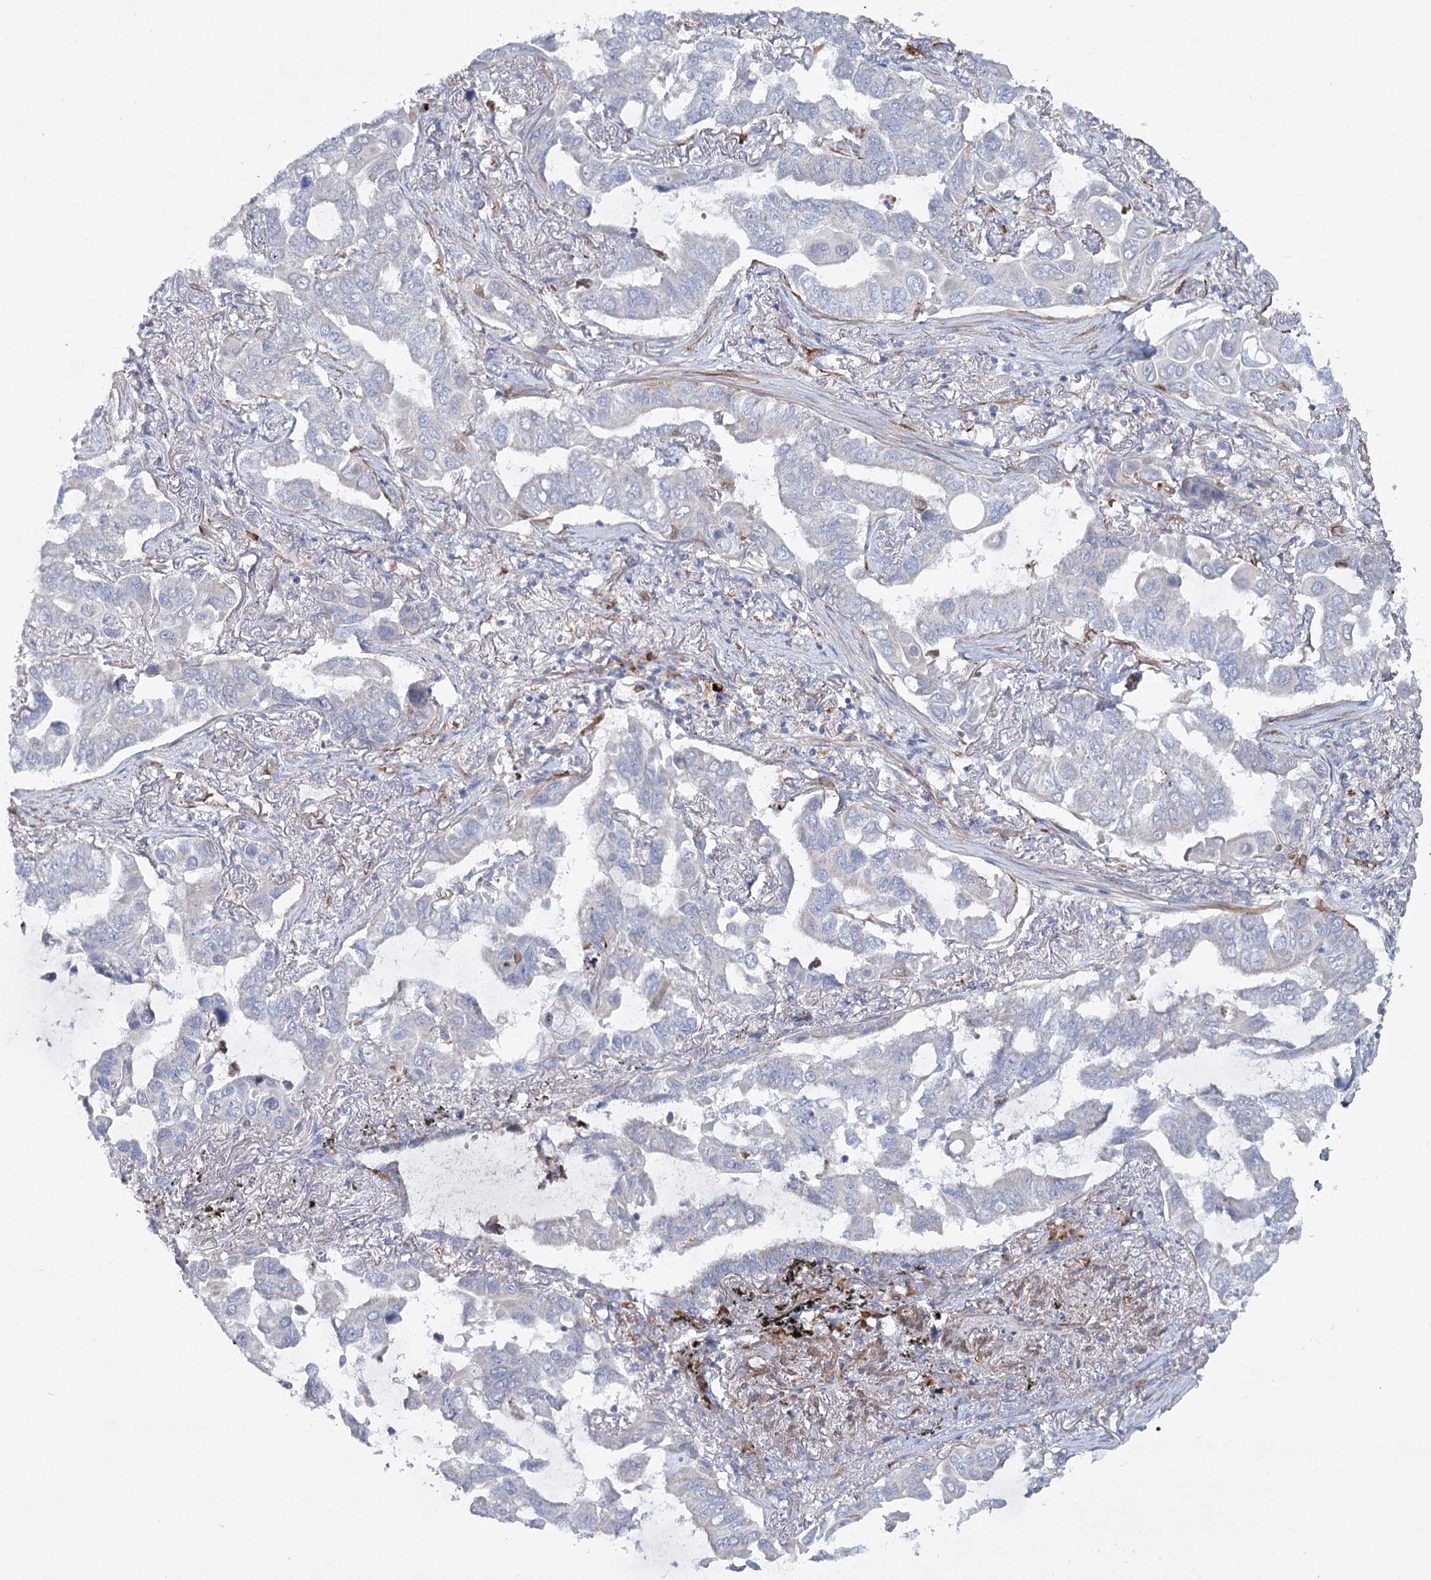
{"staining": {"intensity": "negative", "quantity": "none", "location": "none"}, "tissue": "lung cancer", "cell_type": "Tumor cells", "image_type": "cancer", "snomed": [{"axis": "morphology", "description": "Adenocarcinoma, NOS"}, {"axis": "topography", "description": "Lung"}], "caption": "Immunohistochemistry (IHC) of human lung cancer (adenocarcinoma) displays no positivity in tumor cells.", "gene": "TMEM164", "patient": {"sex": "male", "age": 64}}